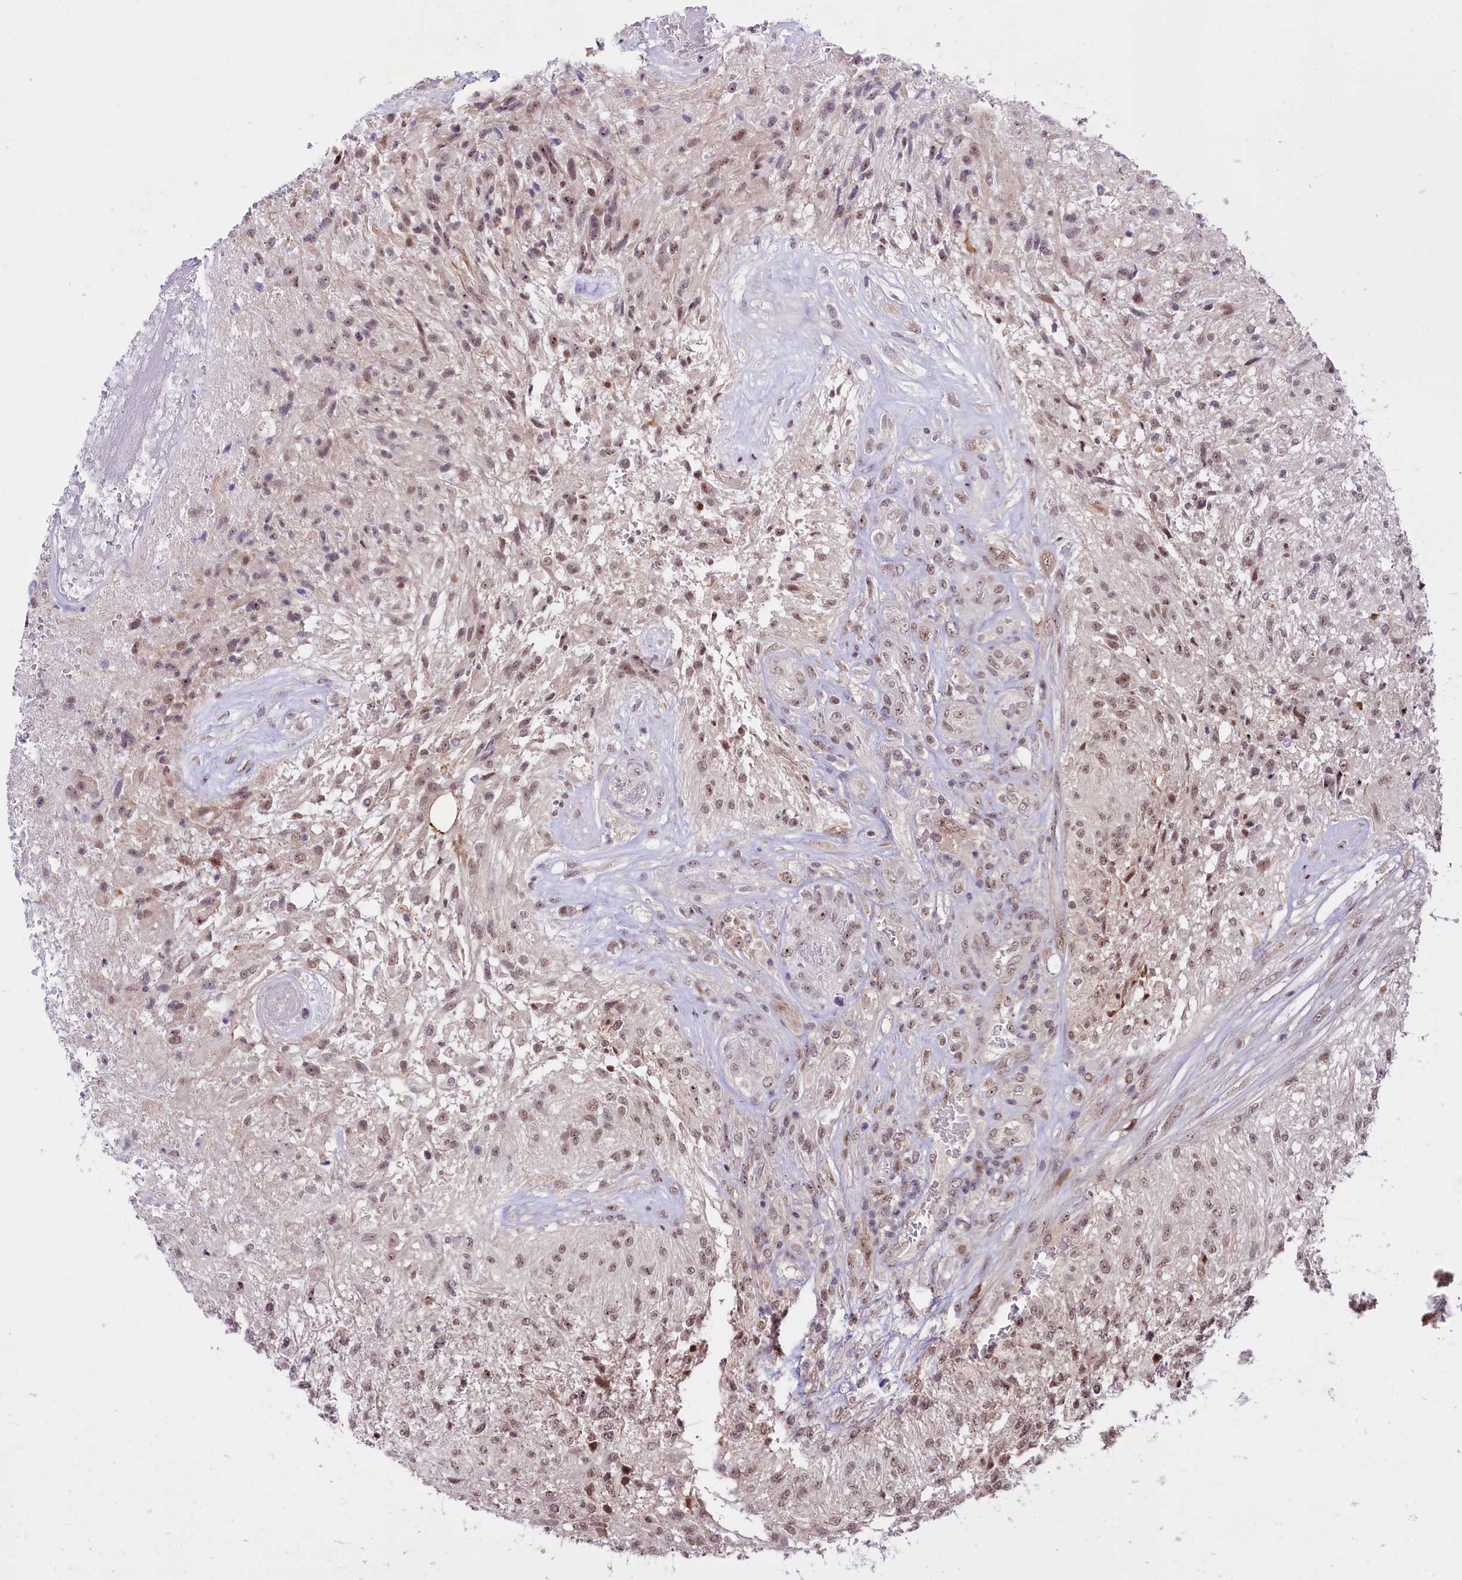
{"staining": {"intensity": "weak", "quantity": ">75%", "location": "nuclear"}, "tissue": "glioma", "cell_type": "Tumor cells", "image_type": "cancer", "snomed": [{"axis": "morphology", "description": "Glioma, malignant, High grade"}, {"axis": "topography", "description": "Brain"}], "caption": "This histopathology image exhibits glioma stained with immunohistochemistry (IHC) to label a protein in brown. The nuclear of tumor cells show weak positivity for the protein. Nuclei are counter-stained blue.", "gene": "ANKS3", "patient": {"sex": "male", "age": 56}}